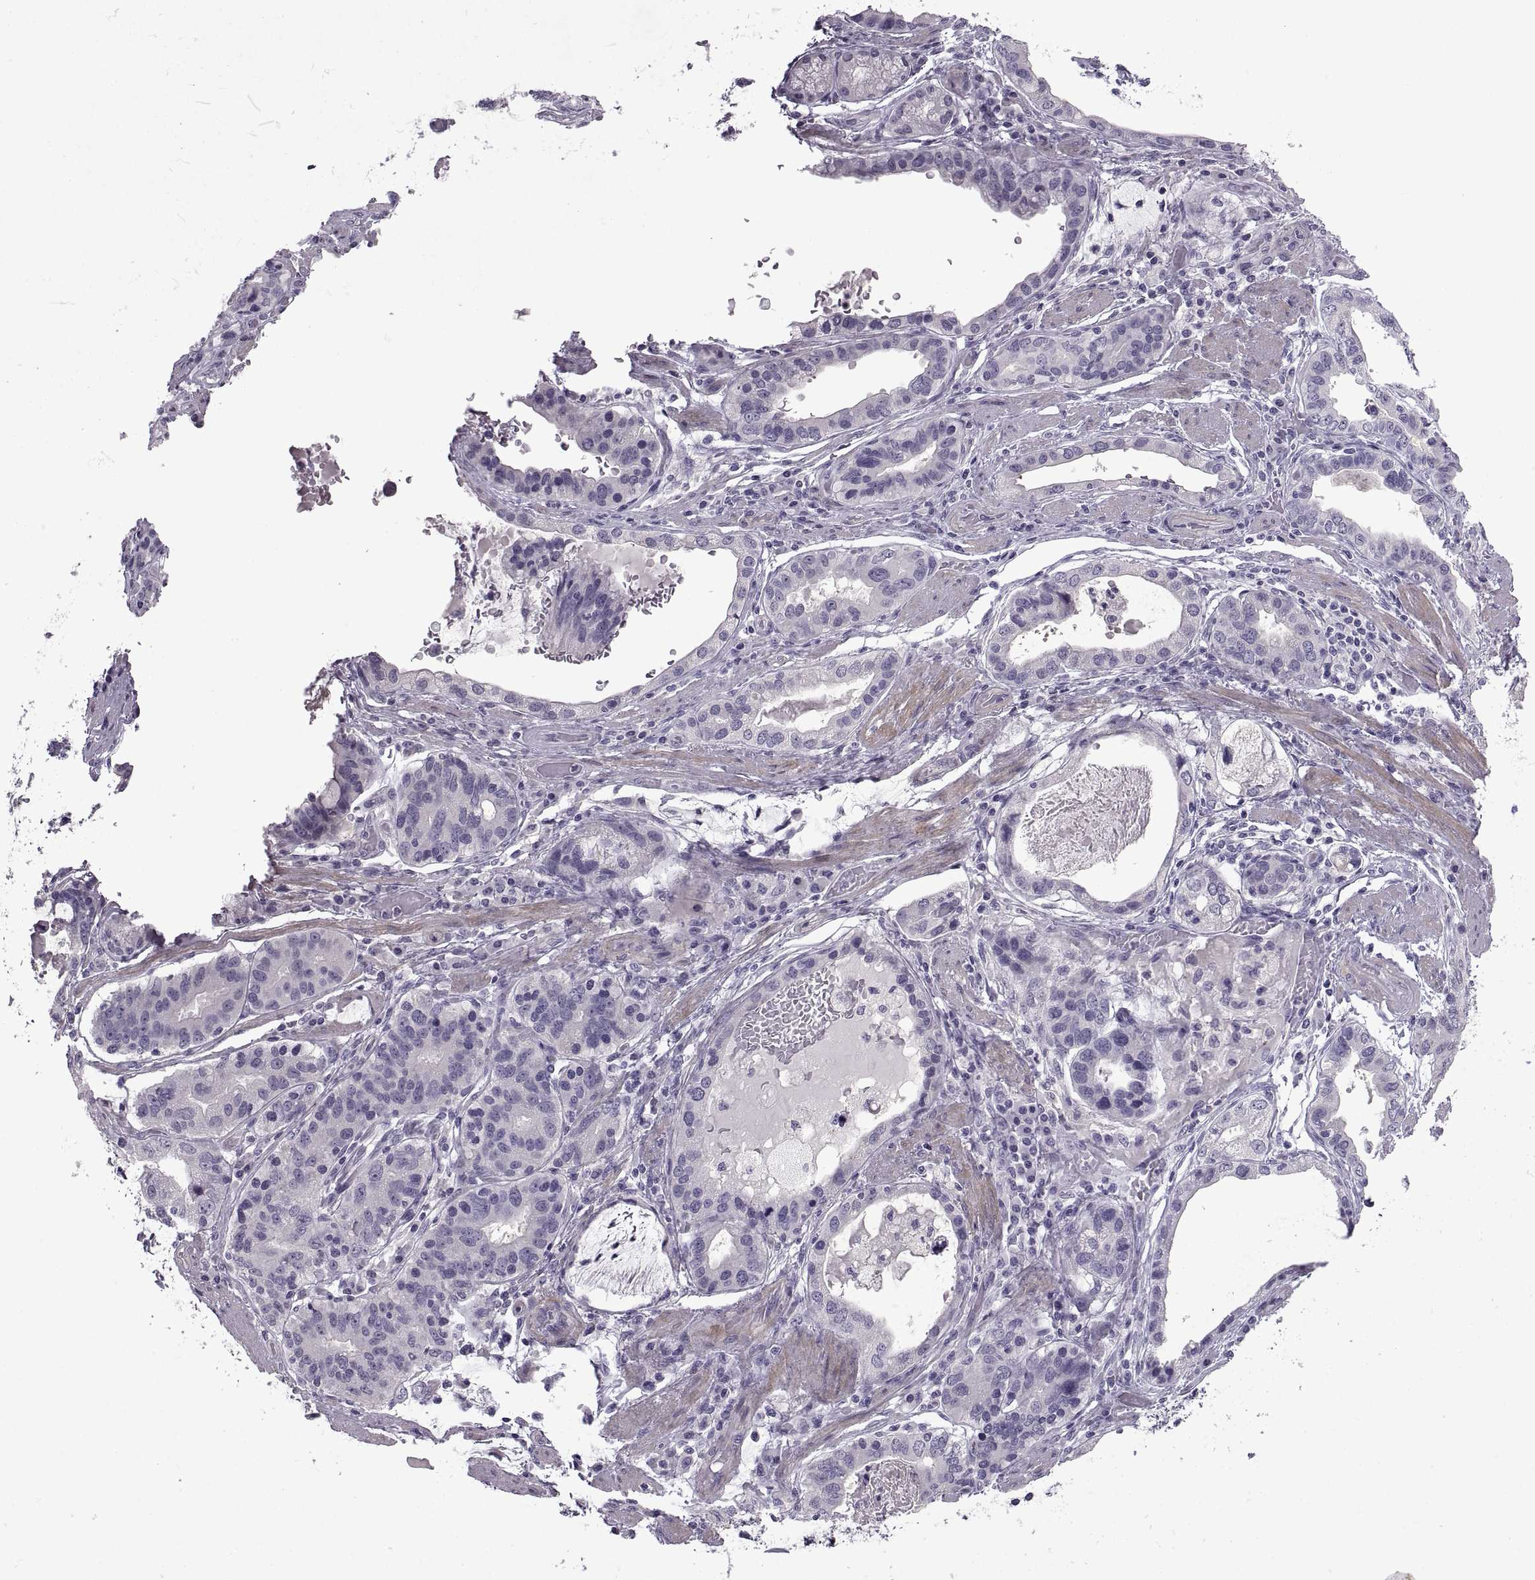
{"staining": {"intensity": "negative", "quantity": "none", "location": "none"}, "tissue": "stomach cancer", "cell_type": "Tumor cells", "image_type": "cancer", "snomed": [{"axis": "morphology", "description": "Adenocarcinoma, NOS"}, {"axis": "topography", "description": "Stomach, lower"}], "caption": "Immunohistochemistry photomicrograph of human stomach adenocarcinoma stained for a protein (brown), which reveals no staining in tumor cells.", "gene": "BSPH1", "patient": {"sex": "female", "age": 76}}